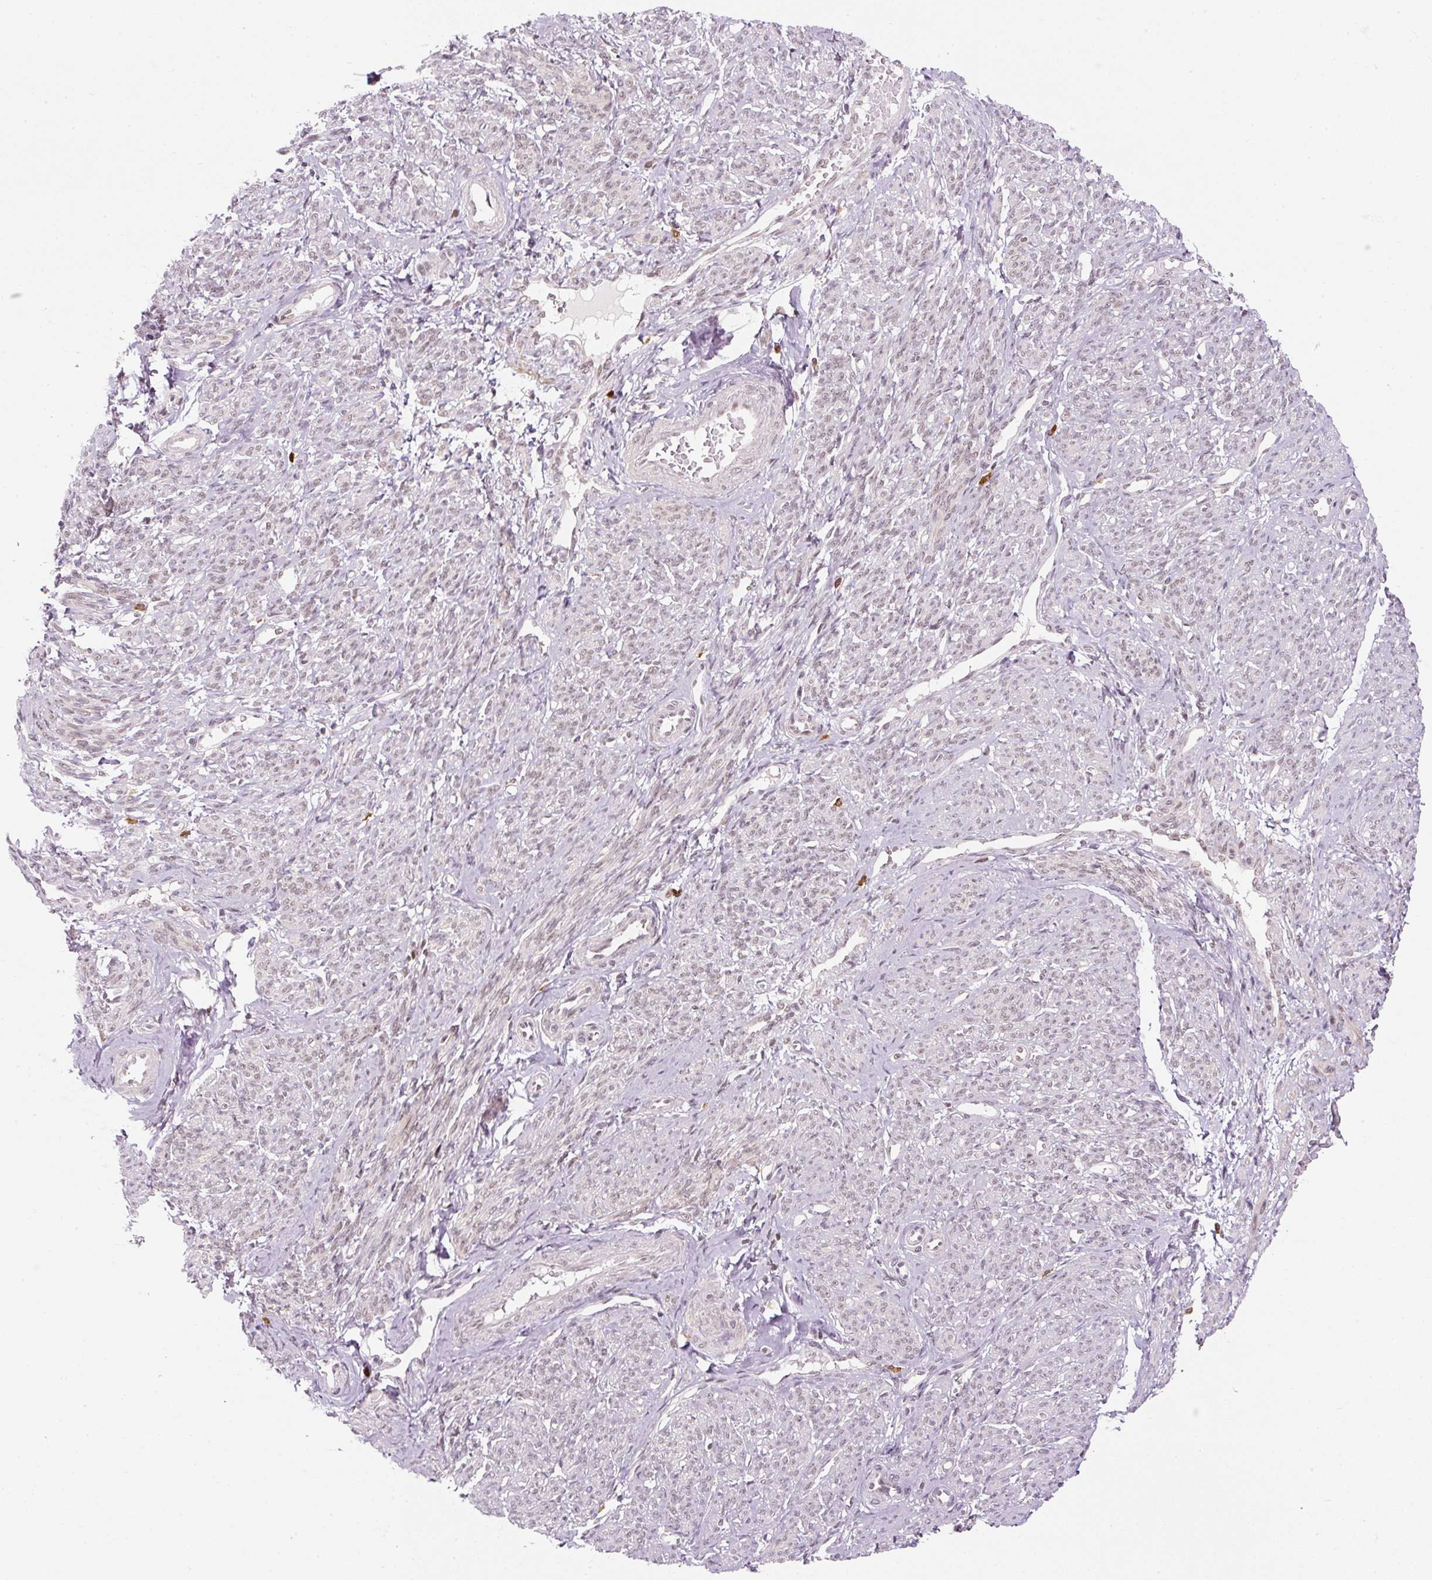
{"staining": {"intensity": "weak", "quantity": ">75%", "location": "nuclear"}, "tissue": "smooth muscle", "cell_type": "Smooth muscle cells", "image_type": "normal", "snomed": [{"axis": "morphology", "description": "Normal tissue, NOS"}, {"axis": "topography", "description": "Smooth muscle"}], "caption": "Brown immunohistochemical staining in benign smooth muscle demonstrates weak nuclear staining in approximately >75% of smooth muscle cells. The staining was performed using DAB (3,3'-diaminobenzidine), with brown indicating positive protein expression. Nuclei are stained blue with hematoxylin.", "gene": "U2AF2", "patient": {"sex": "female", "age": 65}}